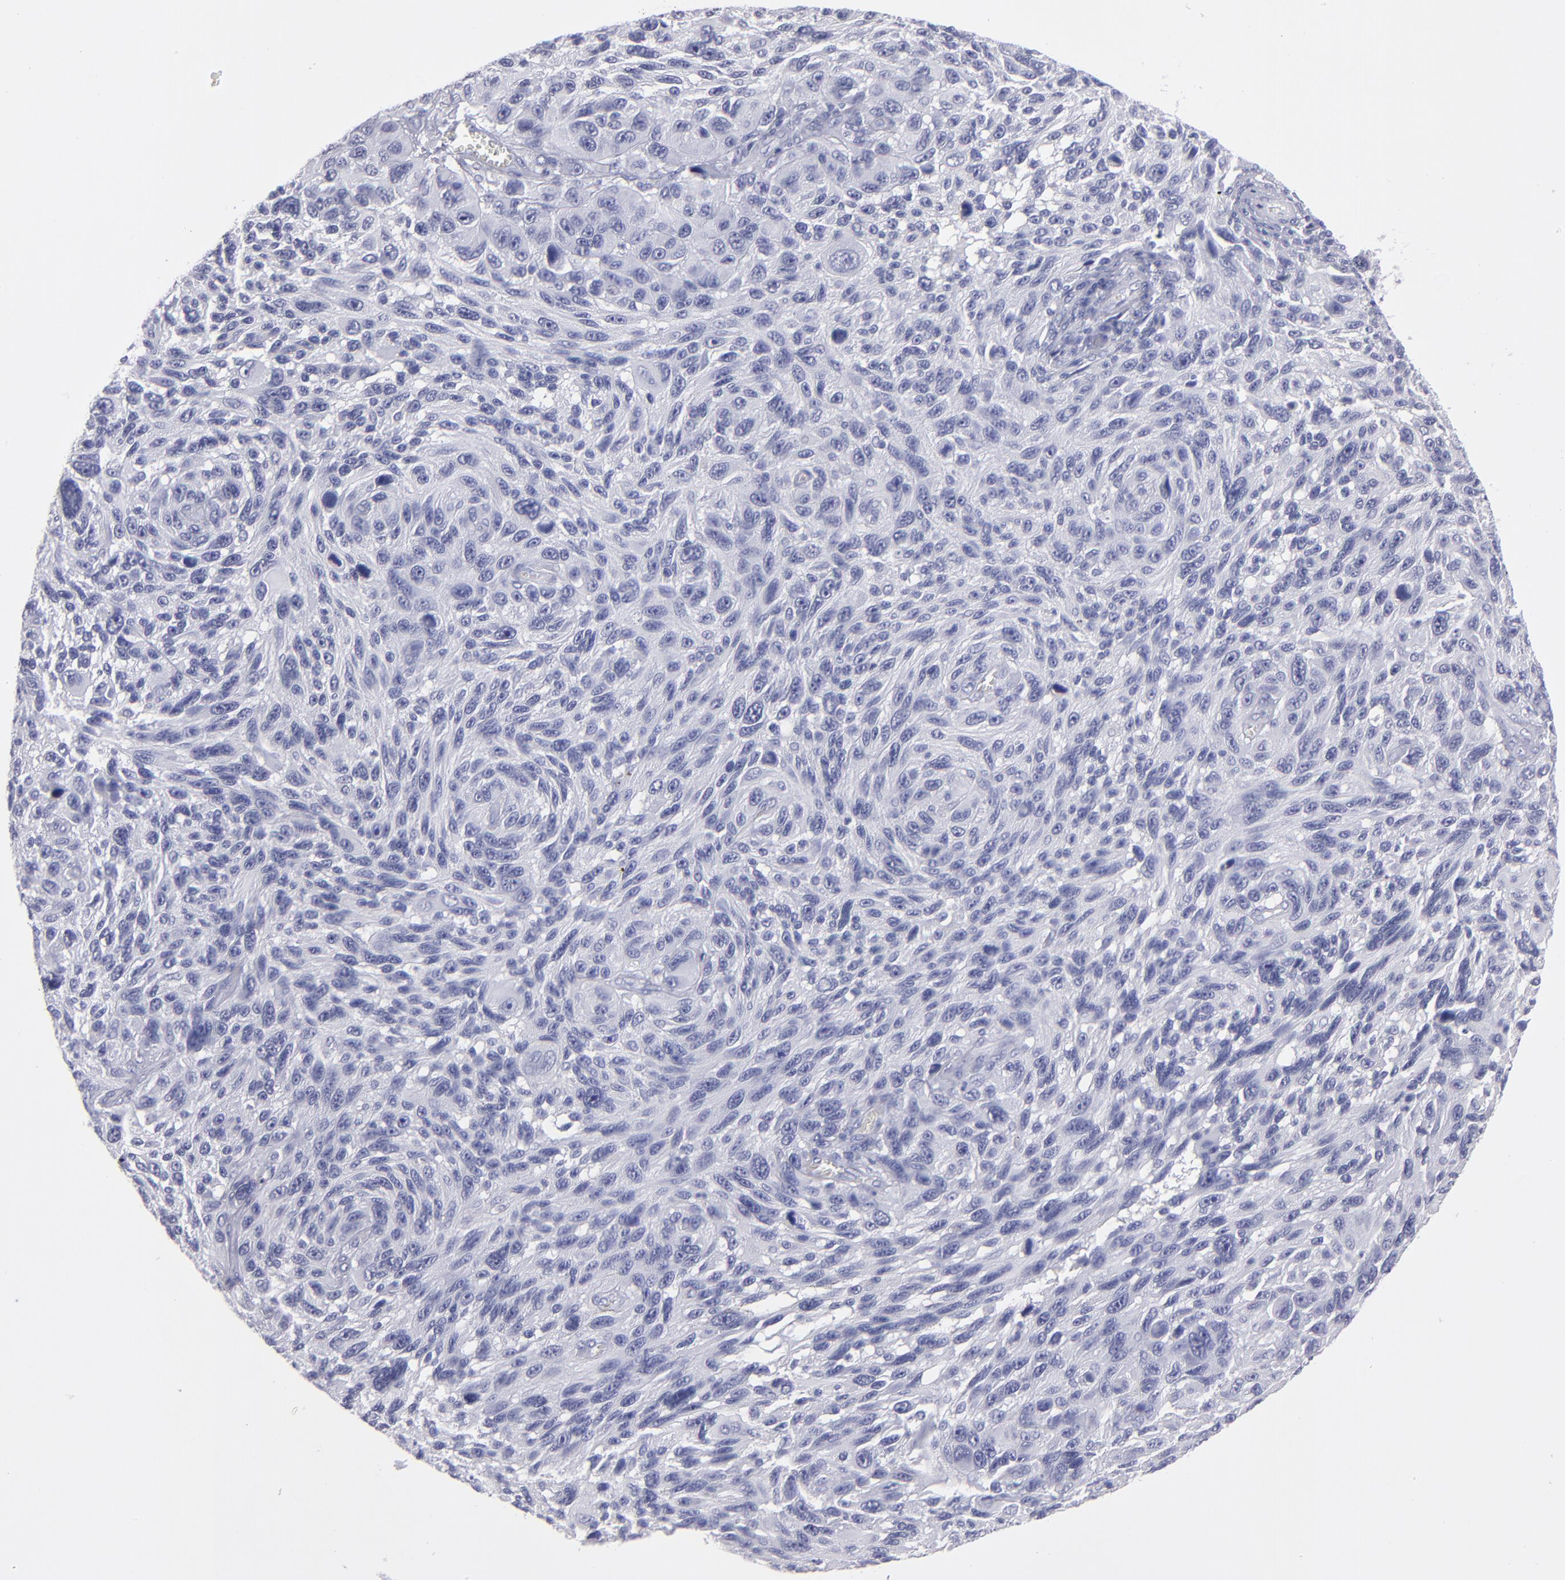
{"staining": {"intensity": "negative", "quantity": "none", "location": "none"}, "tissue": "melanoma", "cell_type": "Tumor cells", "image_type": "cancer", "snomed": [{"axis": "morphology", "description": "Malignant melanoma, NOS"}, {"axis": "topography", "description": "Skin"}], "caption": "Protein analysis of melanoma shows no significant staining in tumor cells. Brightfield microscopy of IHC stained with DAB (brown) and hematoxylin (blue), captured at high magnification.", "gene": "MB", "patient": {"sex": "male", "age": 53}}